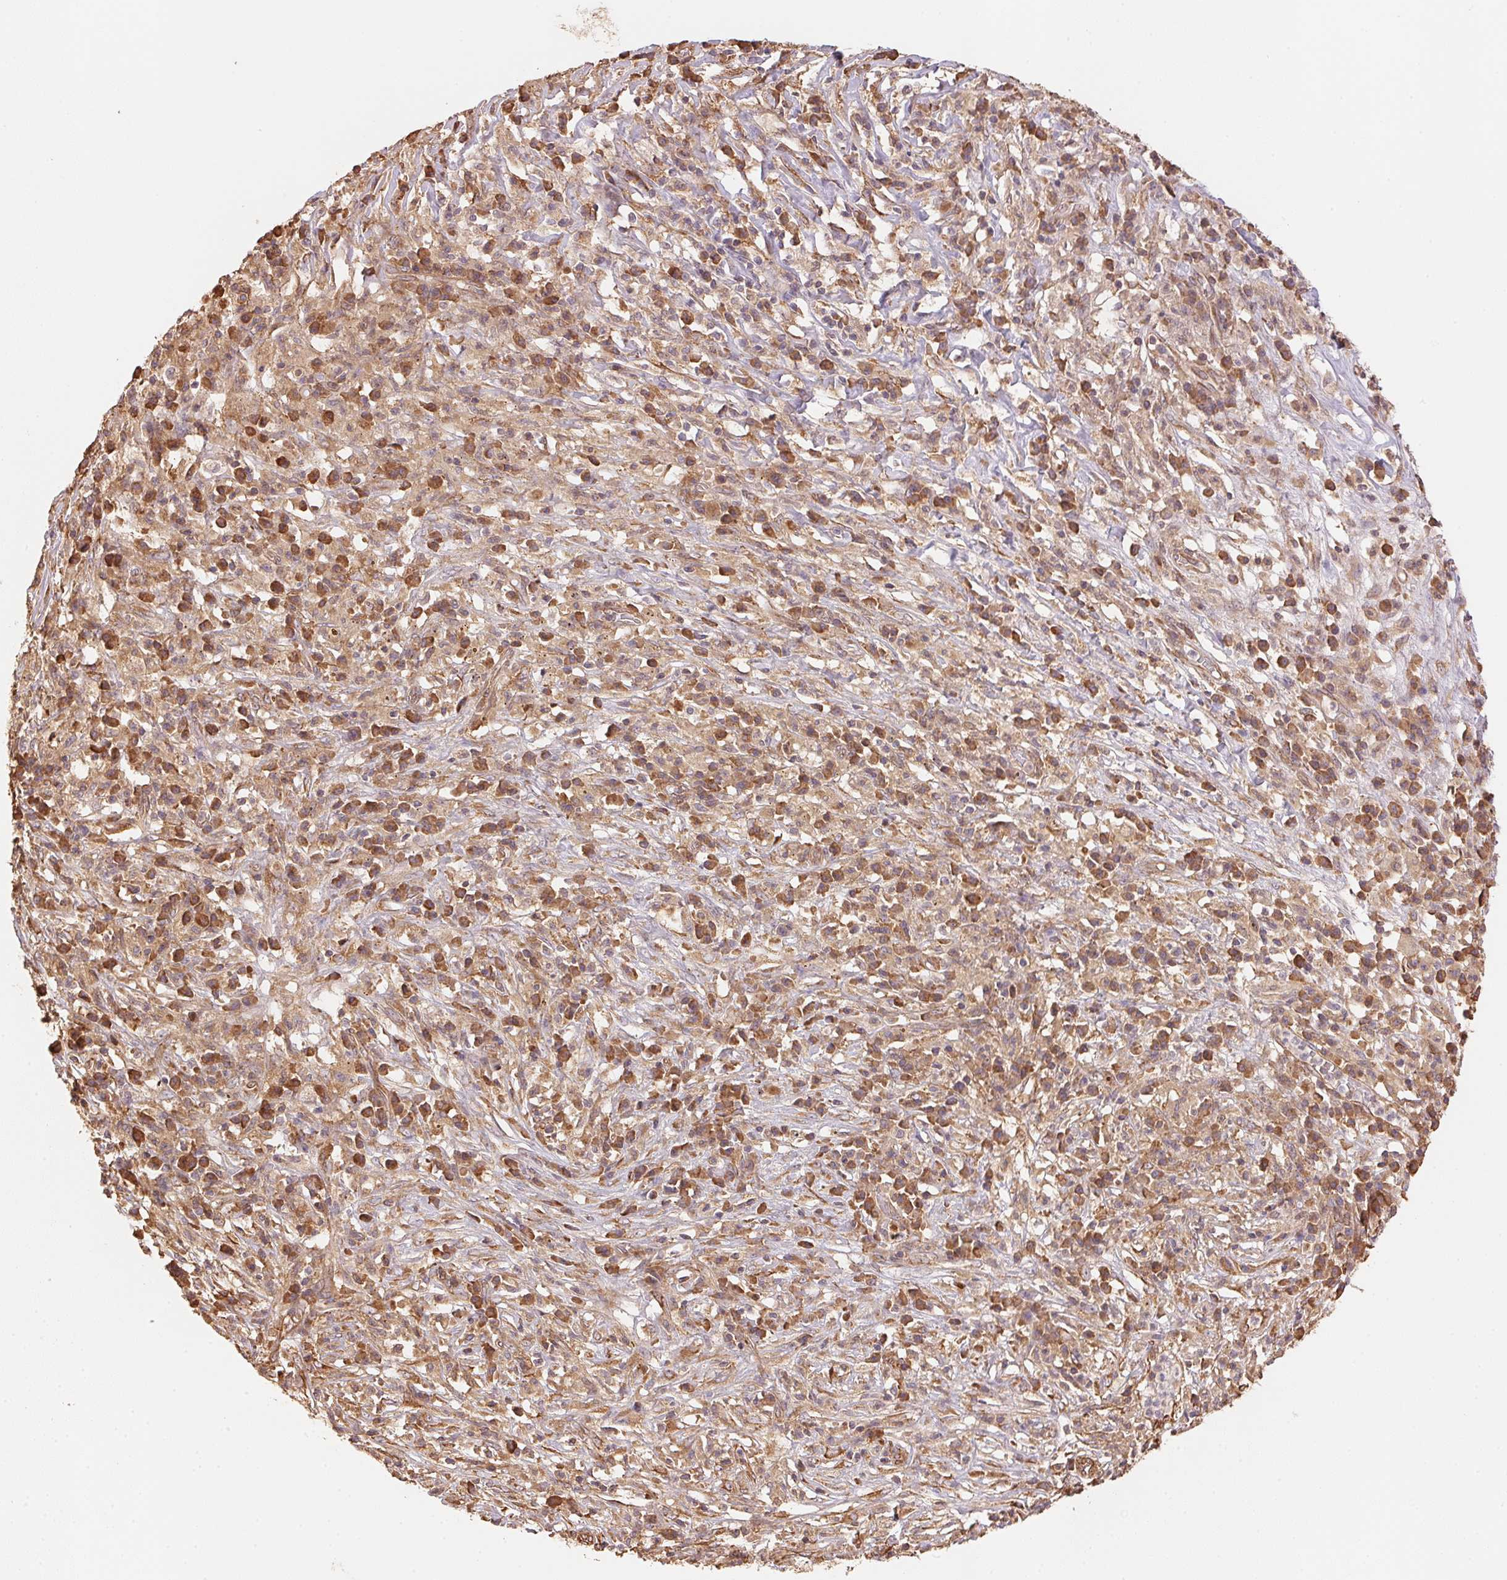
{"staining": {"intensity": "moderate", "quantity": ">75%", "location": "cytoplasmic/membranous"}, "tissue": "melanoma", "cell_type": "Tumor cells", "image_type": "cancer", "snomed": [{"axis": "morphology", "description": "Malignant melanoma, NOS"}, {"axis": "topography", "description": "Skin"}], "caption": "Tumor cells exhibit moderate cytoplasmic/membranous staining in about >75% of cells in malignant melanoma.", "gene": "C6orf163", "patient": {"sex": "female", "age": 91}}